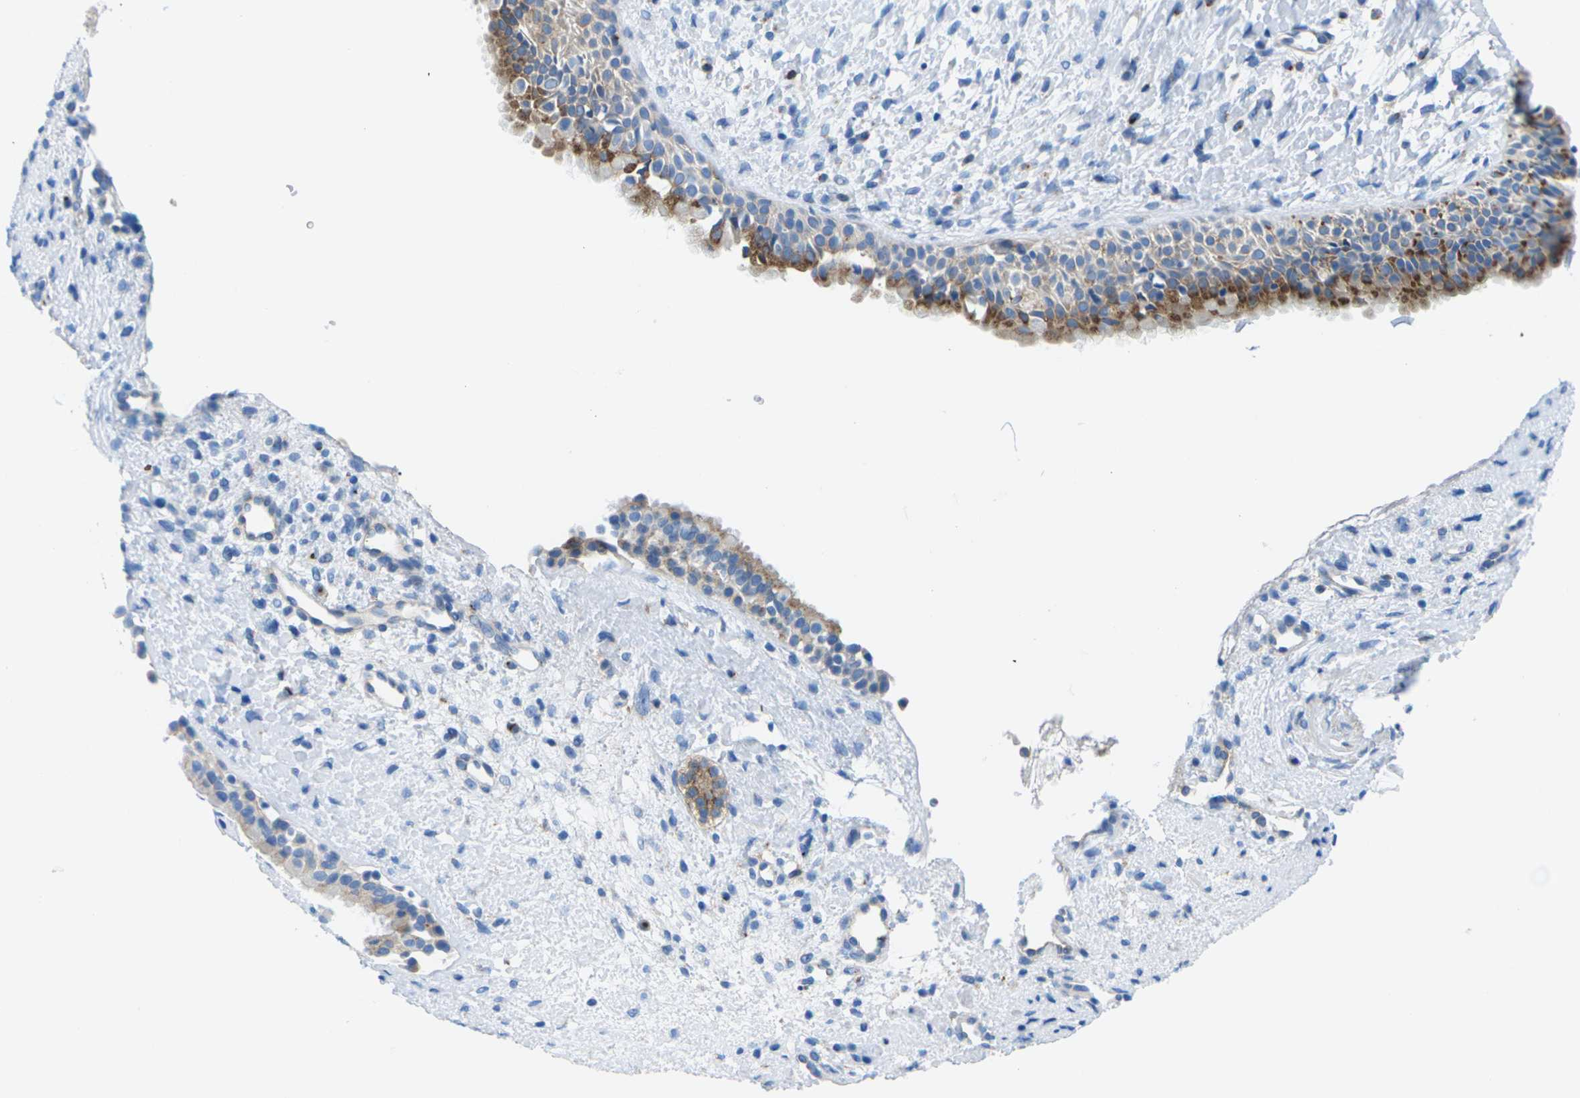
{"staining": {"intensity": "moderate", "quantity": "25%-75%", "location": "cytoplasmic/membranous"}, "tissue": "nasopharynx", "cell_type": "Respiratory epithelial cells", "image_type": "normal", "snomed": [{"axis": "morphology", "description": "Normal tissue, NOS"}, {"axis": "topography", "description": "Nasopharynx"}], "caption": "Protein expression analysis of normal nasopharynx displays moderate cytoplasmic/membranous expression in about 25%-75% of respiratory epithelial cells. The staining is performed using DAB (3,3'-diaminobenzidine) brown chromogen to label protein expression. The nuclei are counter-stained blue using hematoxylin.", "gene": "SYNGR2", "patient": {"sex": "male", "age": 22}}